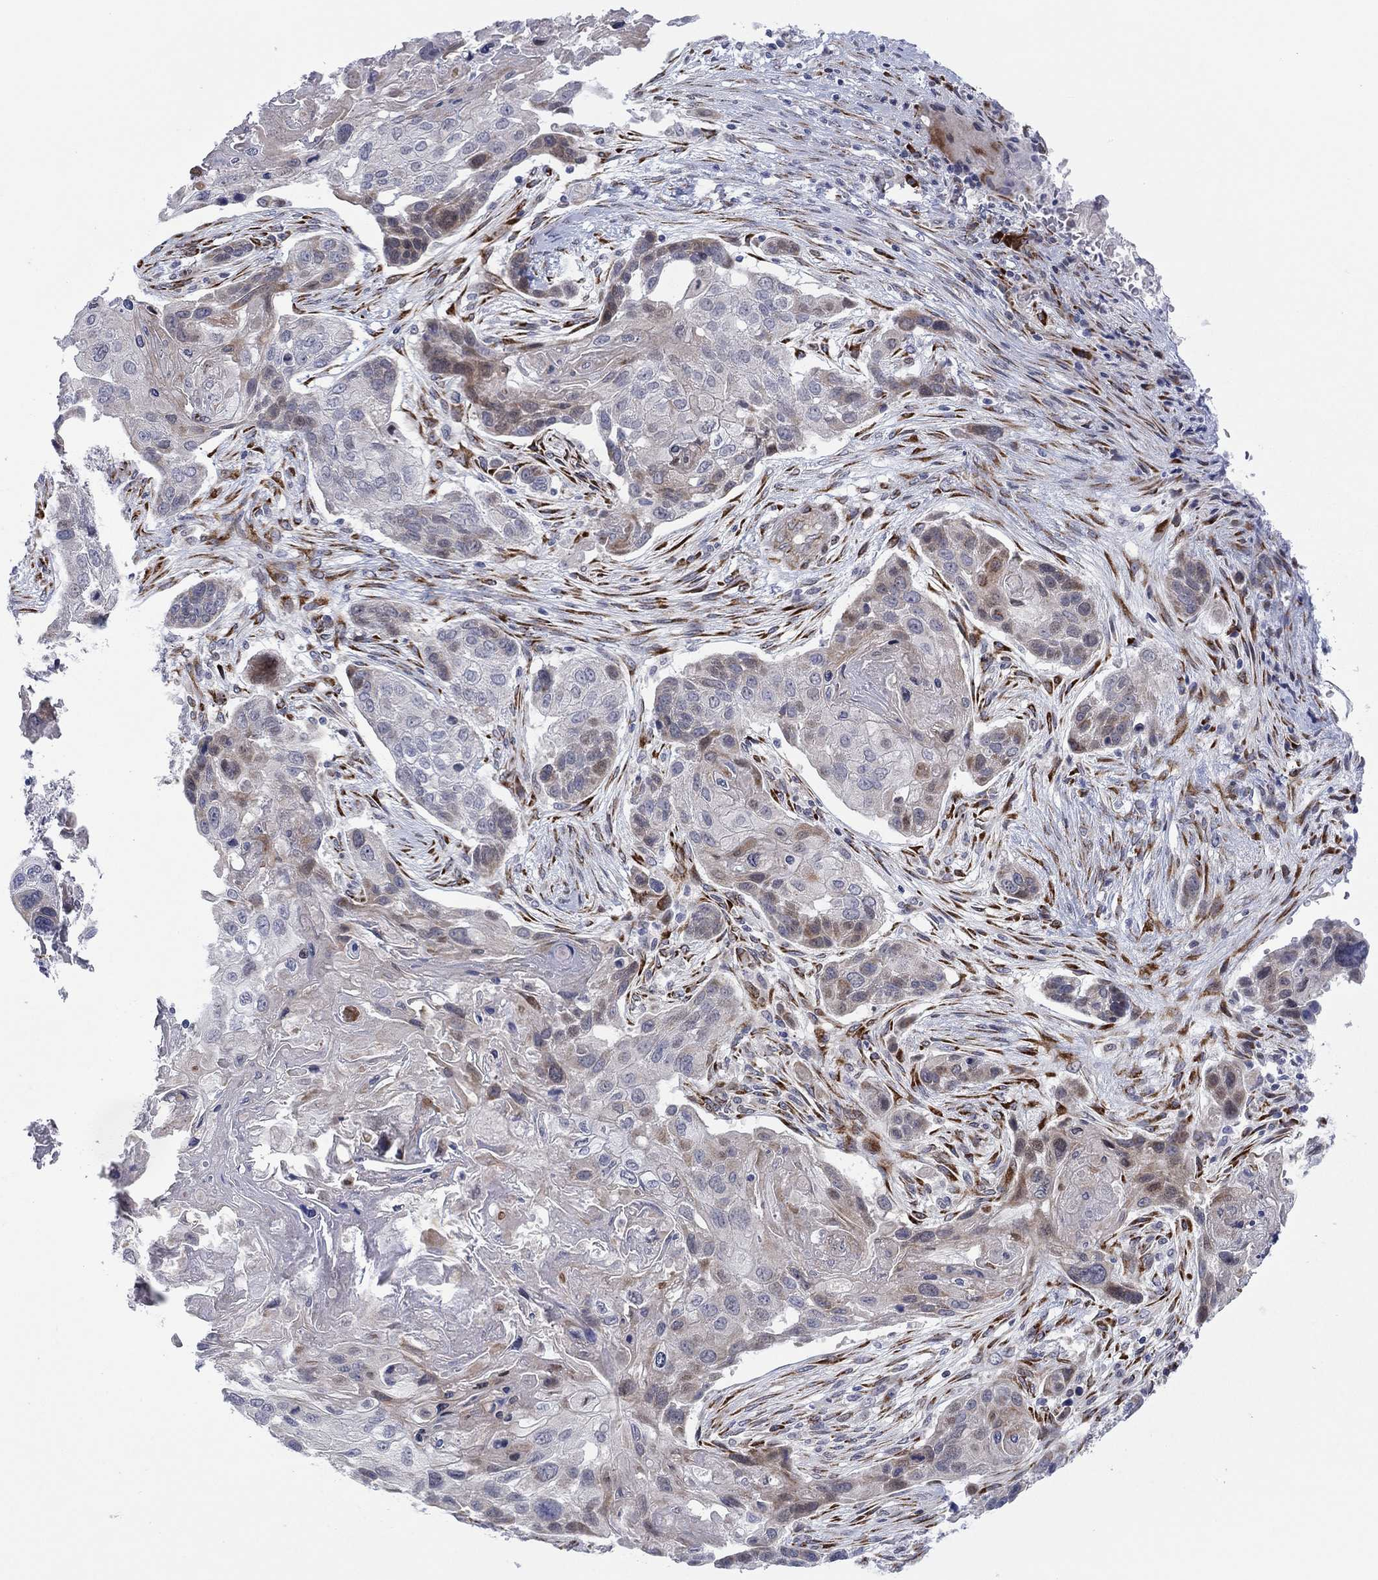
{"staining": {"intensity": "weak", "quantity": "<25%", "location": "cytoplasmic/membranous"}, "tissue": "lung cancer", "cell_type": "Tumor cells", "image_type": "cancer", "snomed": [{"axis": "morphology", "description": "Normal tissue, NOS"}, {"axis": "morphology", "description": "Squamous cell carcinoma, NOS"}, {"axis": "topography", "description": "Bronchus"}, {"axis": "topography", "description": "Lung"}], "caption": "This is an IHC histopathology image of human lung cancer (squamous cell carcinoma). There is no positivity in tumor cells.", "gene": "TTC21B", "patient": {"sex": "male", "age": 69}}